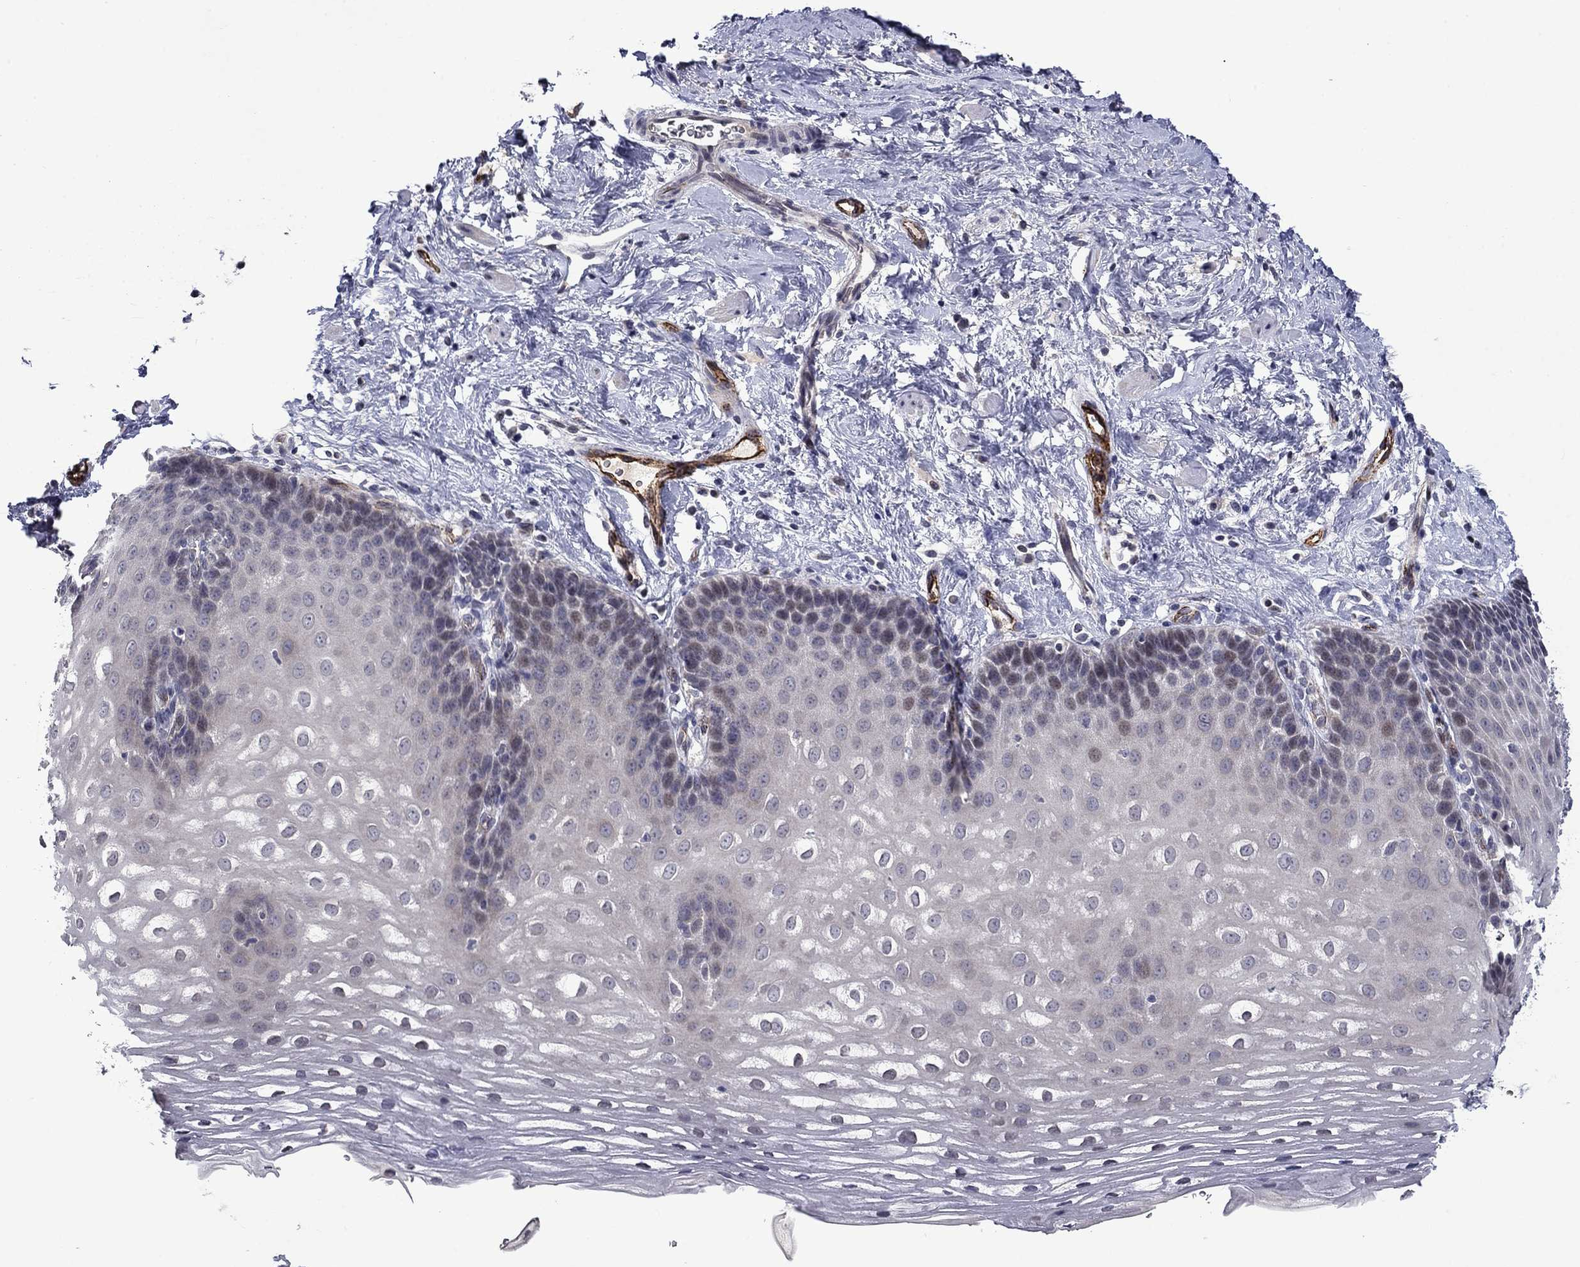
{"staining": {"intensity": "negative", "quantity": "none", "location": "none"}, "tissue": "esophagus", "cell_type": "Squamous epithelial cells", "image_type": "normal", "snomed": [{"axis": "morphology", "description": "Normal tissue, NOS"}, {"axis": "topography", "description": "Esophagus"}], "caption": "Human esophagus stained for a protein using IHC reveals no expression in squamous epithelial cells.", "gene": "SLITRK1", "patient": {"sex": "male", "age": 64}}